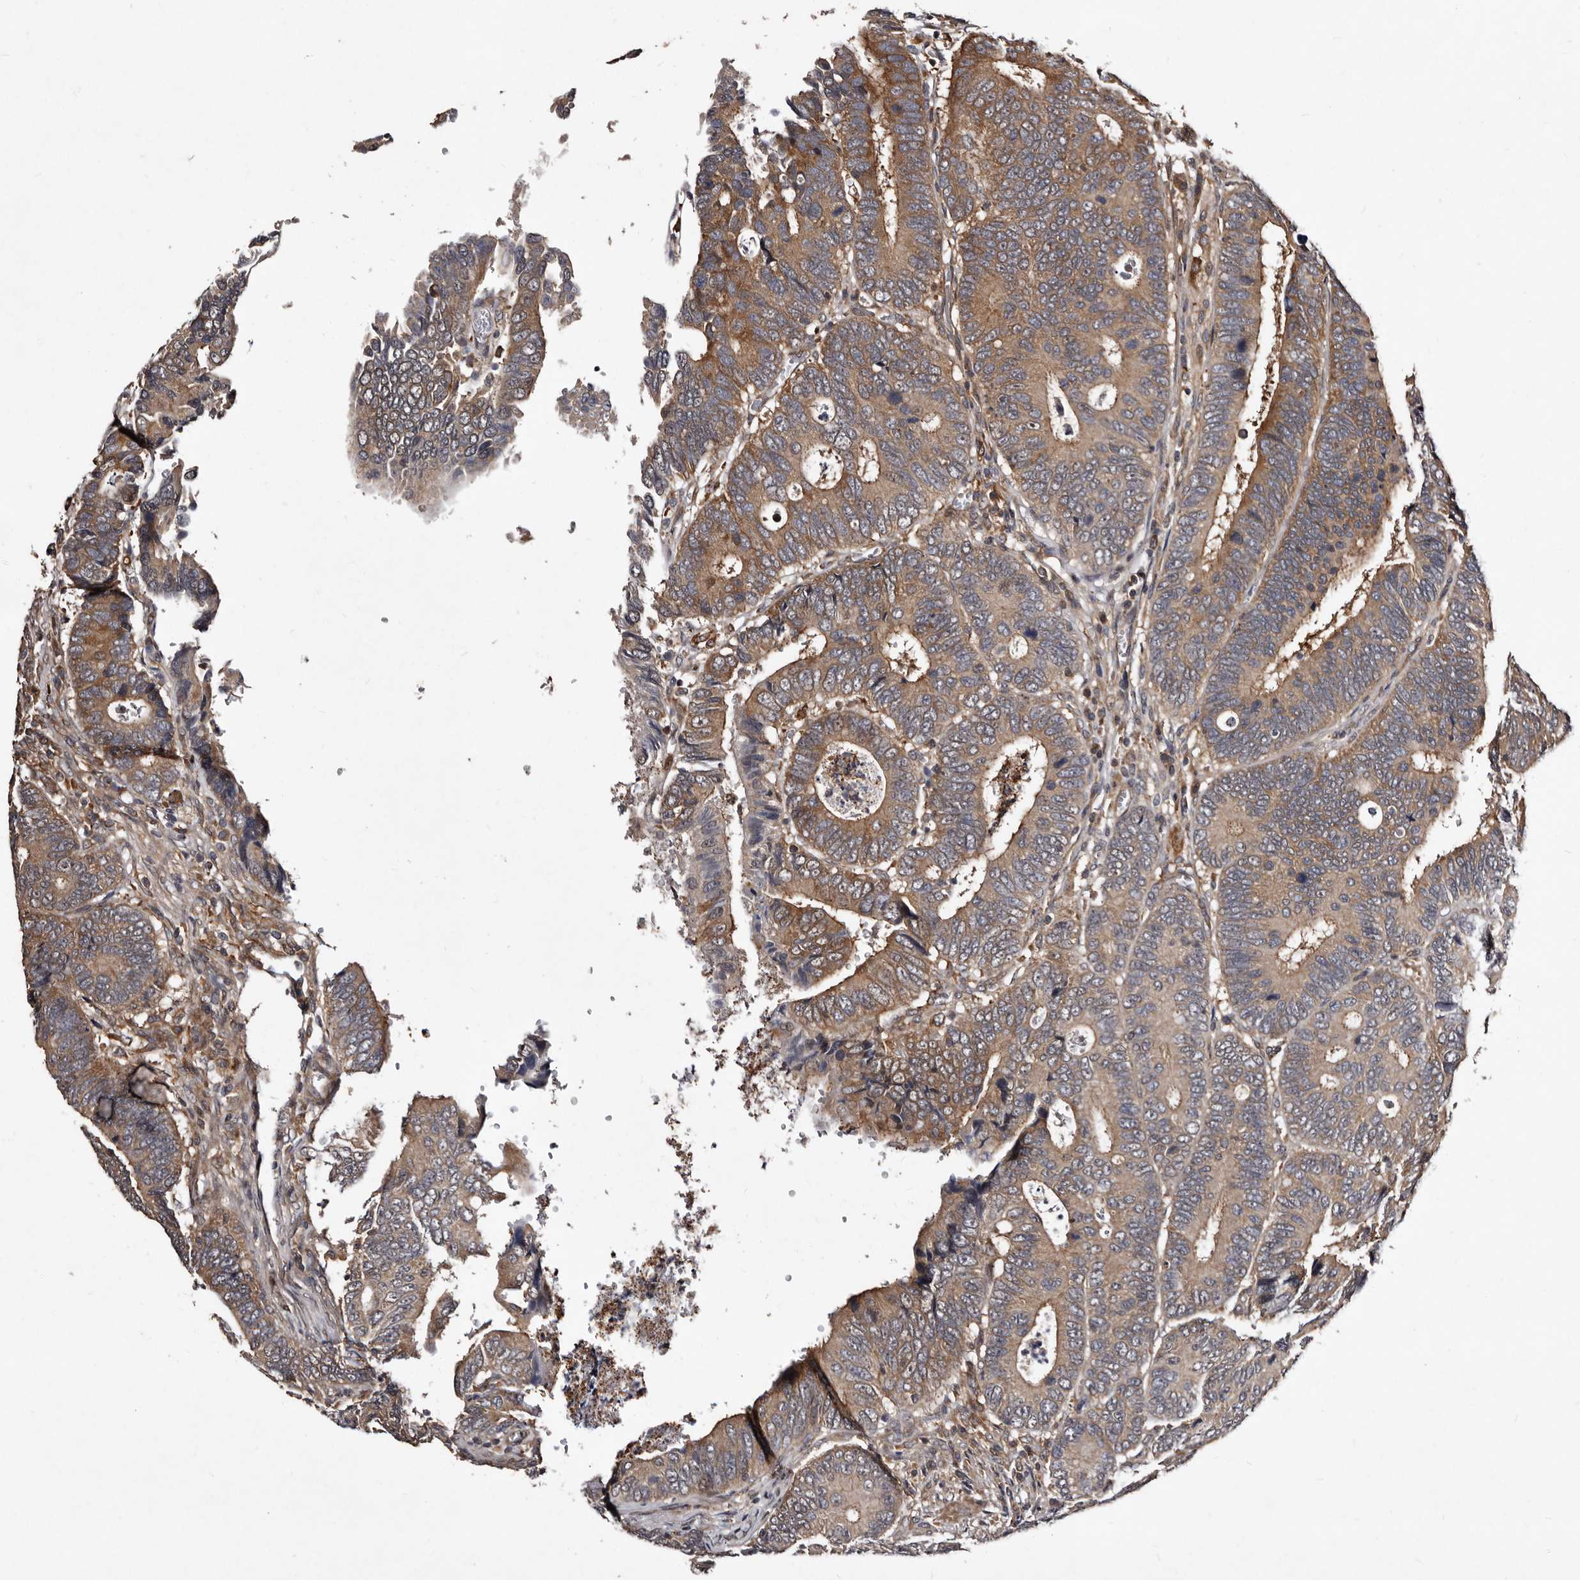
{"staining": {"intensity": "moderate", "quantity": "25%-75%", "location": "cytoplasmic/membranous"}, "tissue": "colorectal cancer", "cell_type": "Tumor cells", "image_type": "cancer", "snomed": [{"axis": "morphology", "description": "Adenocarcinoma, NOS"}, {"axis": "topography", "description": "Colon"}], "caption": "An IHC photomicrograph of tumor tissue is shown. Protein staining in brown labels moderate cytoplasmic/membranous positivity in colorectal cancer within tumor cells.", "gene": "MKRN3", "patient": {"sex": "male", "age": 72}}